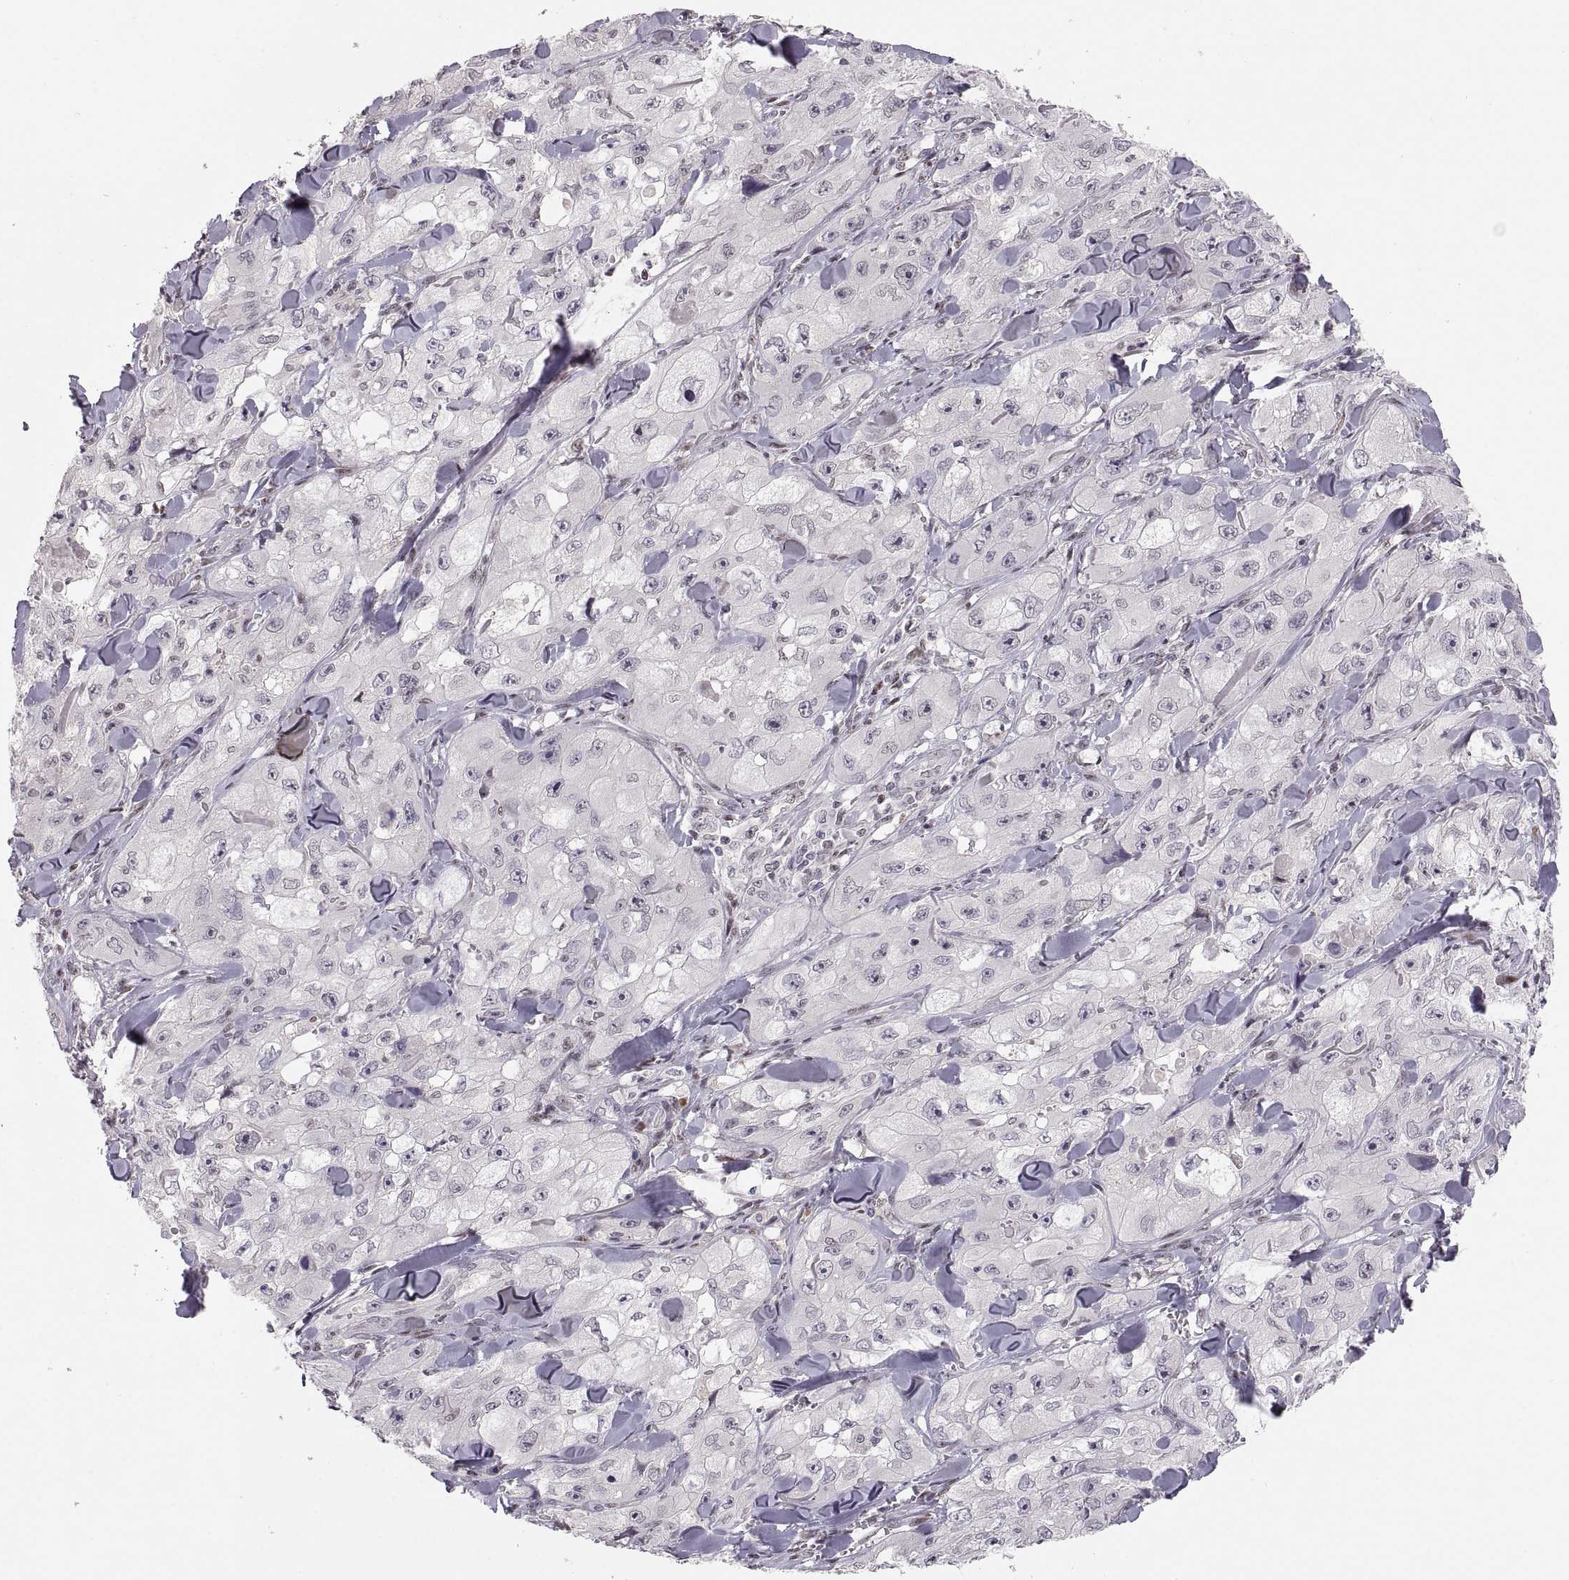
{"staining": {"intensity": "negative", "quantity": "none", "location": "none"}, "tissue": "skin cancer", "cell_type": "Tumor cells", "image_type": "cancer", "snomed": [{"axis": "morphology", "description": "Squamous cell carcinoma, NOS"}, {"axis": "topography", "description": "Skin"}, {"axis": "topography", "description": "Subcutis"}], "caption": "Skin squamous cell carcinoma stained for a protein using immunohistochemistry (IHC) displays no staining tumor cells.", "gene": "SNAI1", "patient": {"sex": "male", "age": 73}}